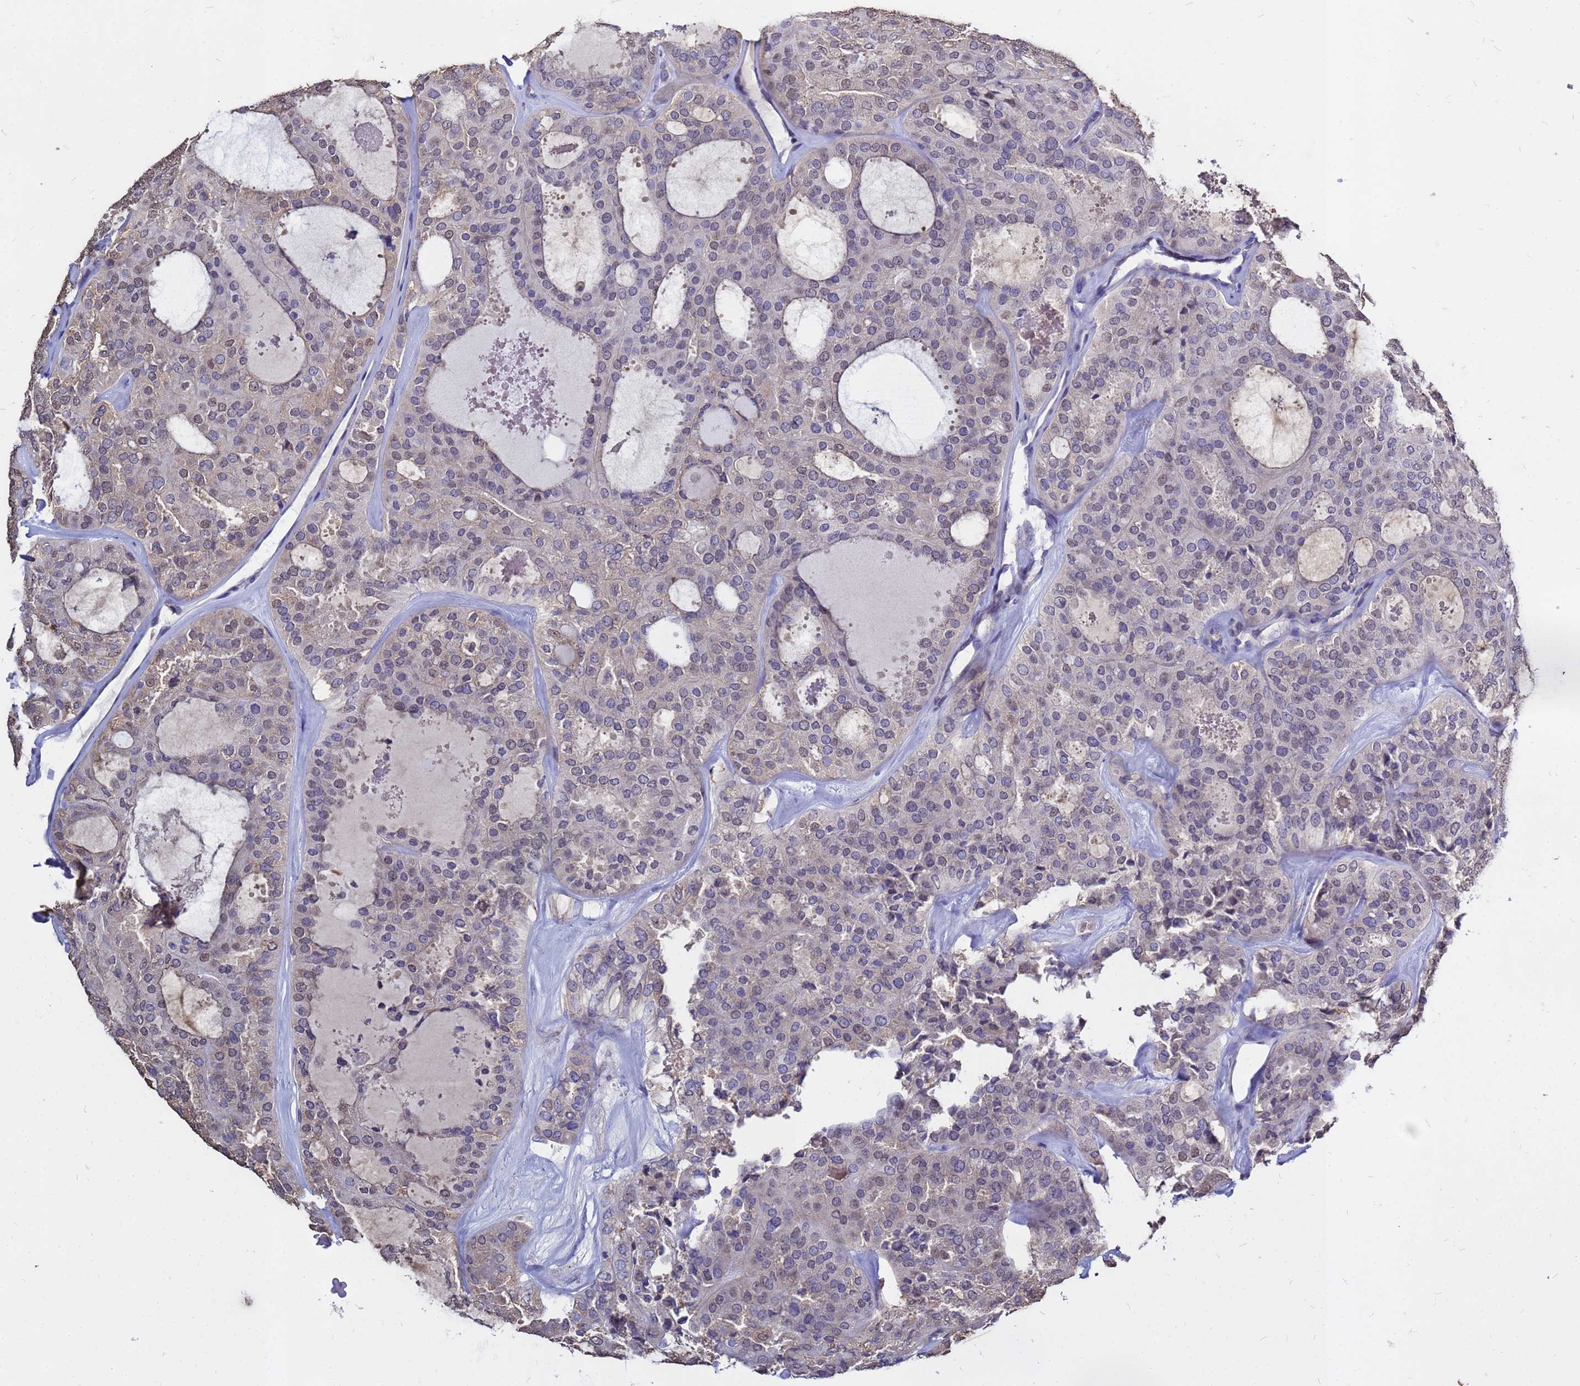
{"staining": {"intensity": "weak", "quantity": "25%-75%", "location": "cytoplasmic/membranous,nuclear"}, "tissue": "thyroid cancer", "cell_type": "Tumor cells", "image_type": "cancer", "snomed": [{"axis": "morphology", "description": "Follicular adenoma carcinoma, NOS"}, {"axis": "topography", "description": "Thyroid gland"}], "caption": "A micrograph of follicular adenoma carcinoma (thyroid) stained for a protein exhibits weak cytoplasmic/membranous and nuclear brown staining in tumor cells.", "gene": "MOB2", "patient": {"sex": "male", "age": 75}}